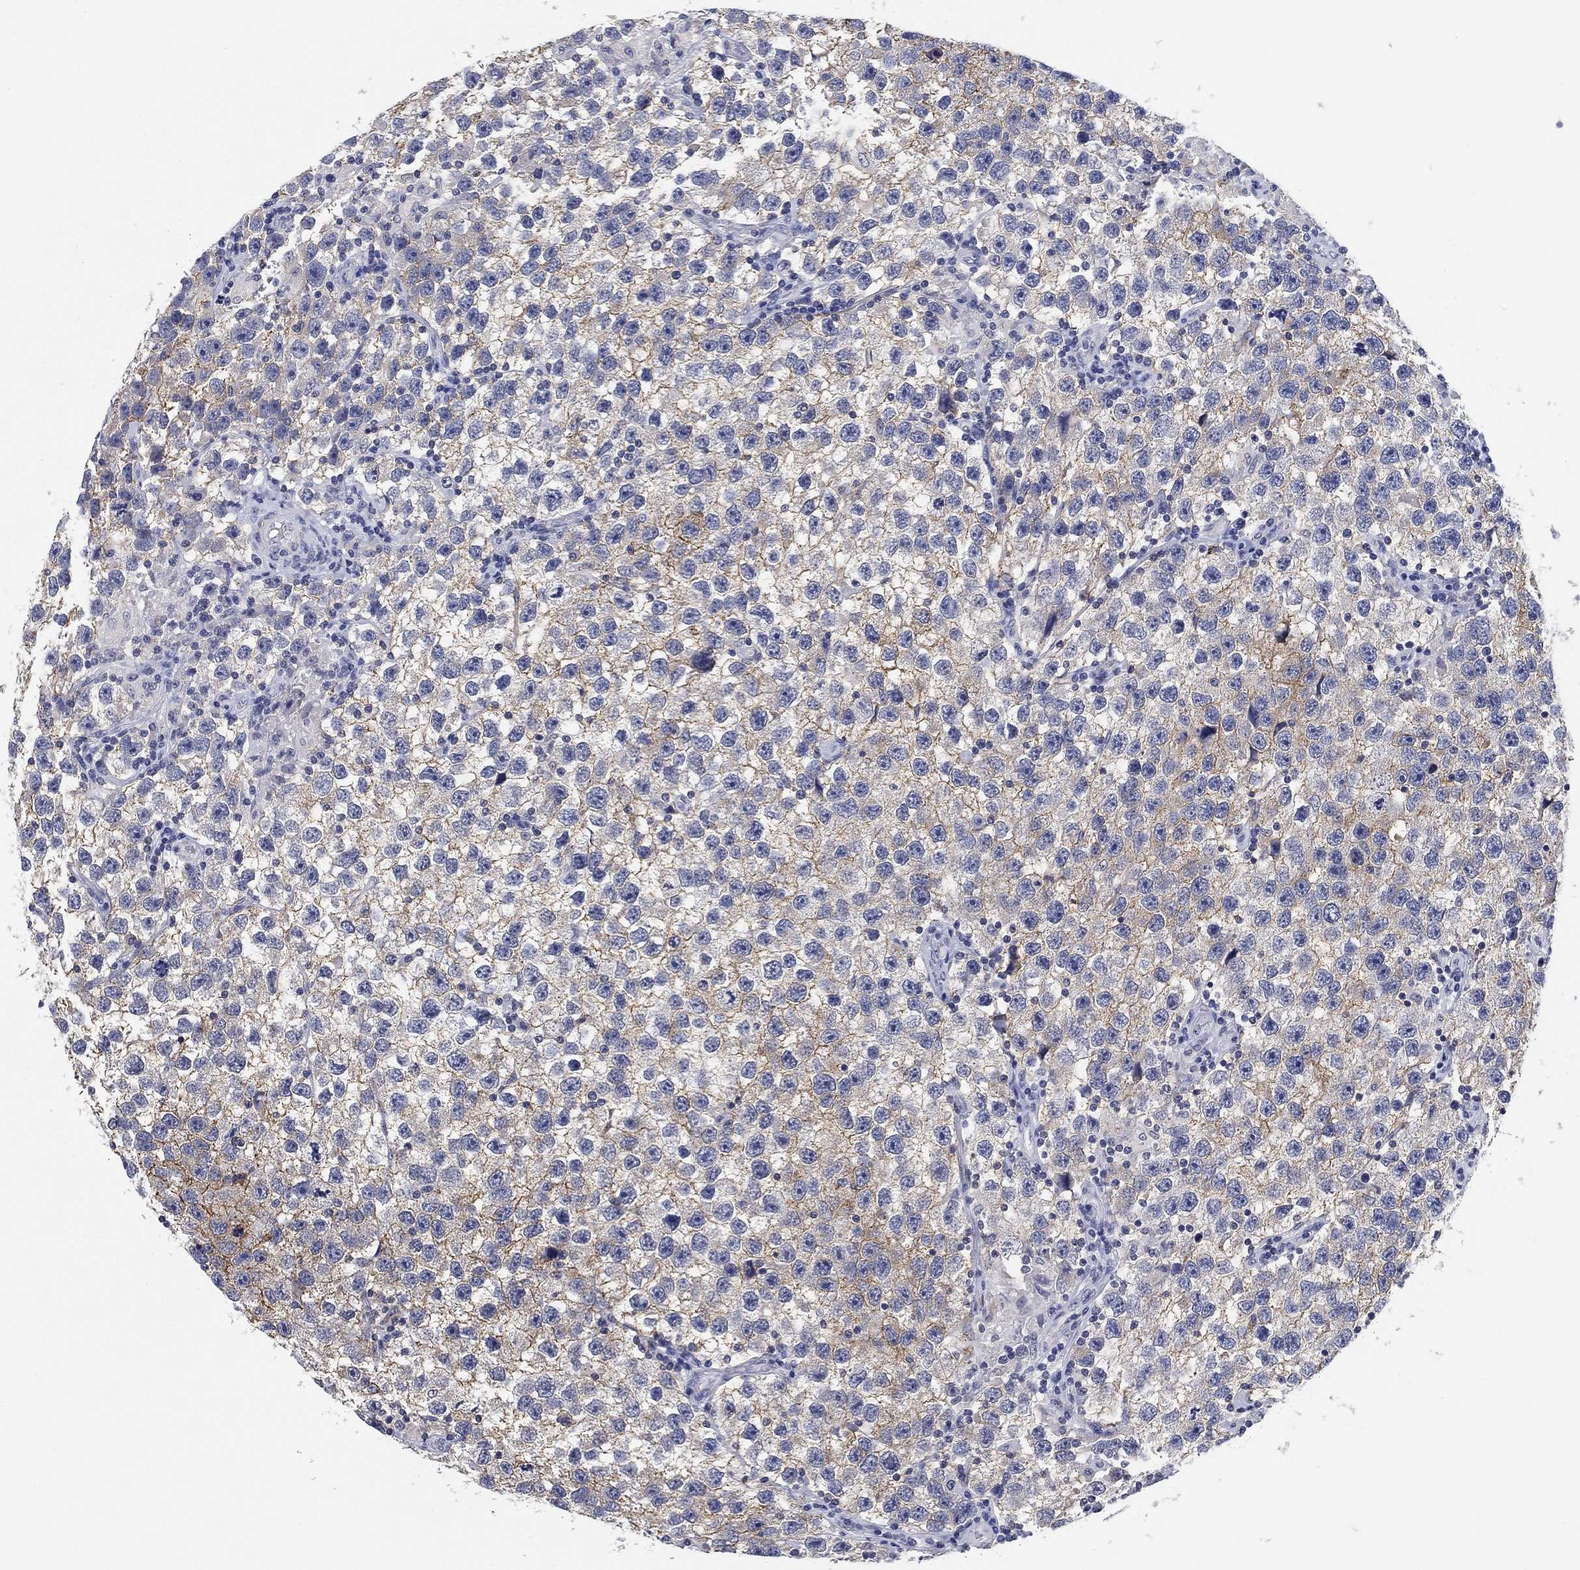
{"staining": {"intensity": "weak", "quantity": "25%-75%", "location": "cytoplasmic/membranous"}, "tissue": "testis cancer", "cell_type": "Tumor cells", "image_type": "cancer", "snomed": [{"axis": "morphology", "description": "Seminoma, NOS"}, {"axis": "topography", "description": "Testis"}], "caption": "Testis cancer (seminoma) was stained to show a protein in brown. There is low levels of weak cytoplasmic/membranous positivity in approximately 25%-75% of tumor cells. The staining was performed using DAB (3,3'-diaminobenzidine), with brown indicating positive protein expression. Nuclei are stained blue with hematoxylin.", "gene": "OTUB2", "patient": {"sex": "male", "age": 26}}